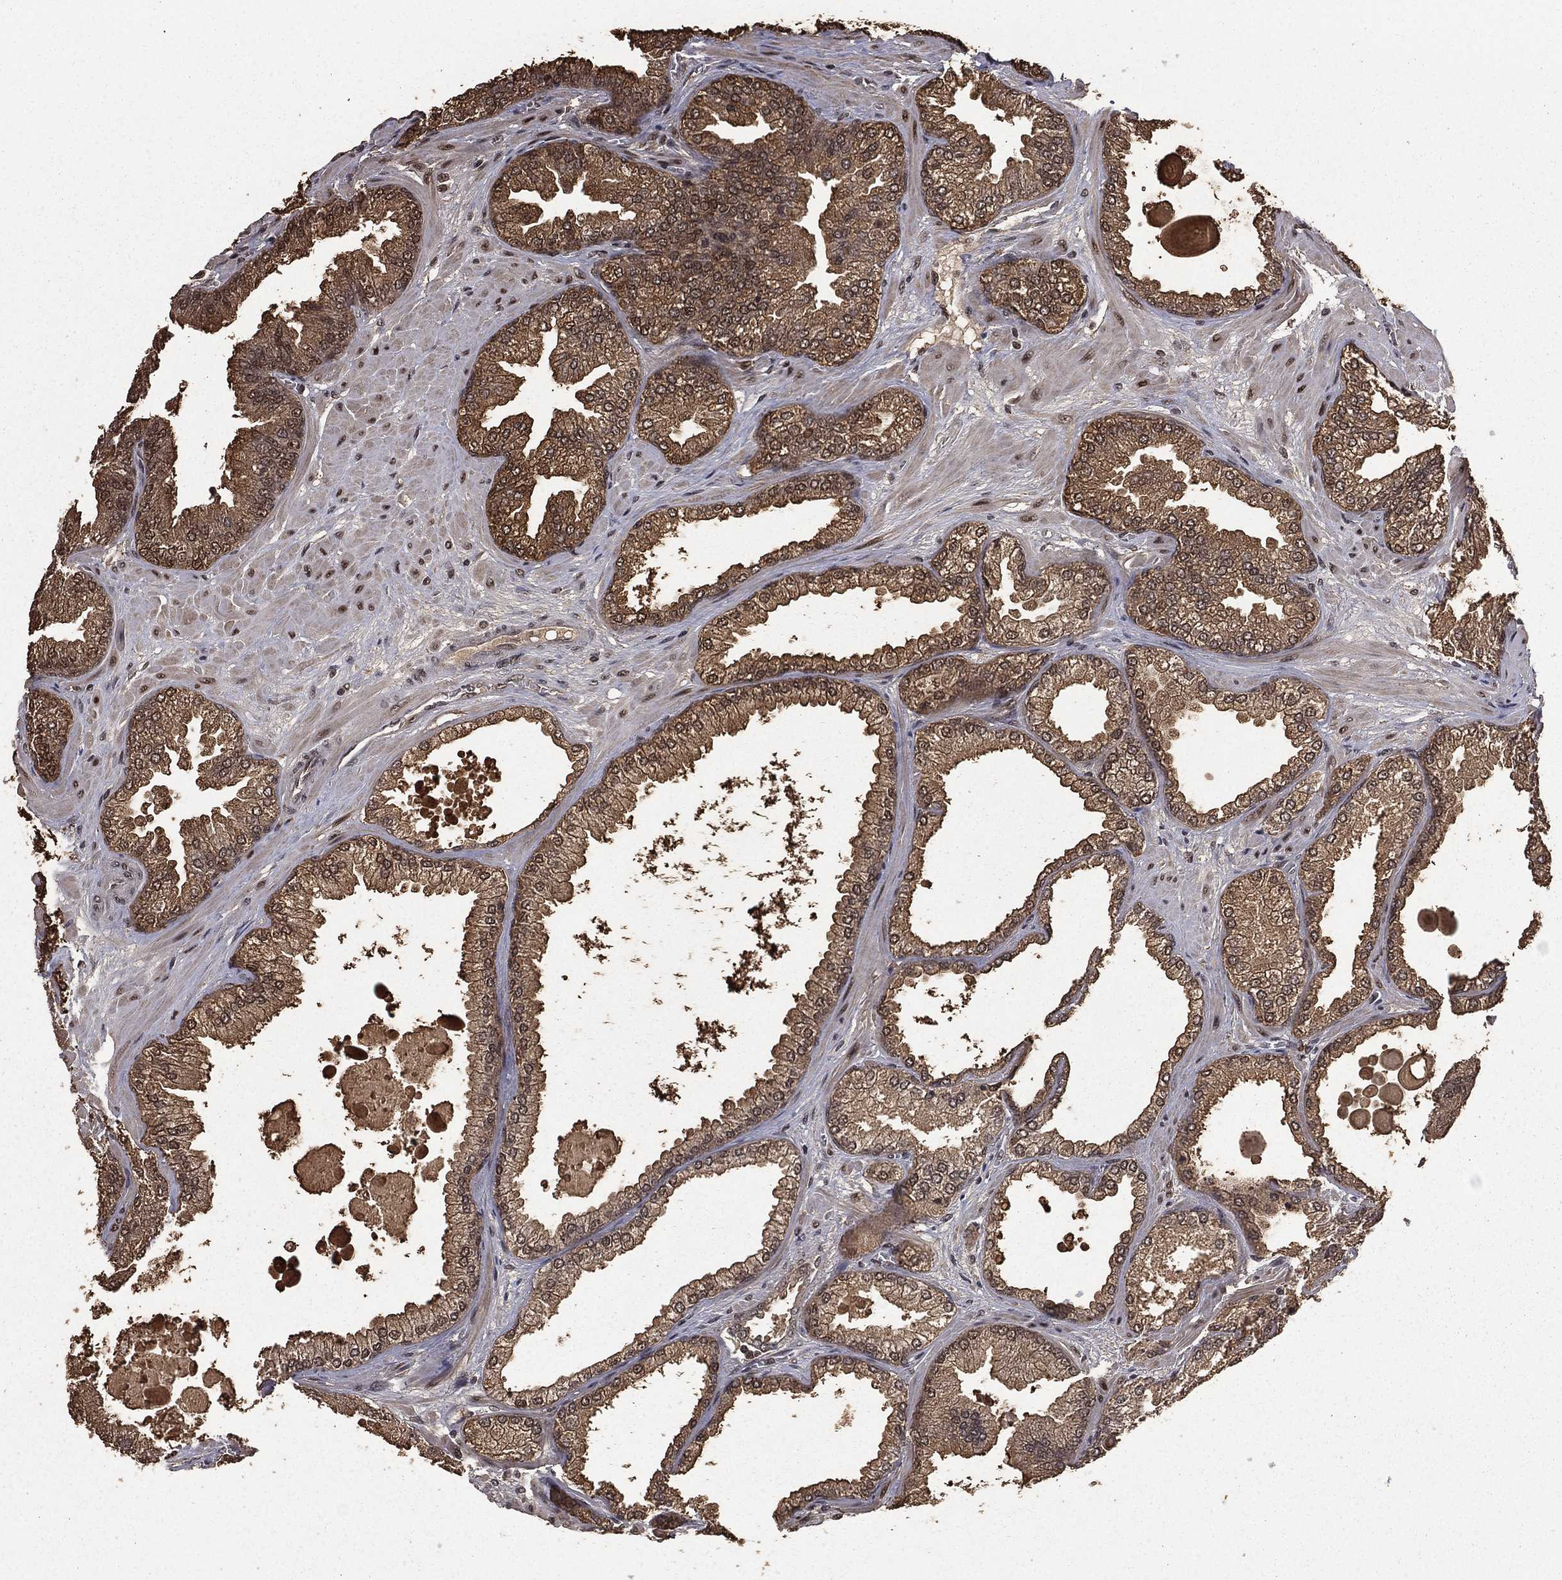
{"staining": {"intensity": "moderate", "quantity": ">75%", "location": "cytoplasmic/membranous"}, "tissue": "prostate cancer", "cell_type": "Tumor cells", "image_type": "cancer", "snomed": [{"axis": "morphology", "description": "Adenocarcinoma, Low grade"}, {"axis": "topography", "description": "Prostate"}], "caption": "A medium amount of moderate cytoplasmic/membranous positivity is present in approximately >75% of tumor cells in prostate cancer (adenocarcinoma (low-grade)) tissue.", "gene": "JMJD6", "patient": {"sex": "male", "age": 72}}